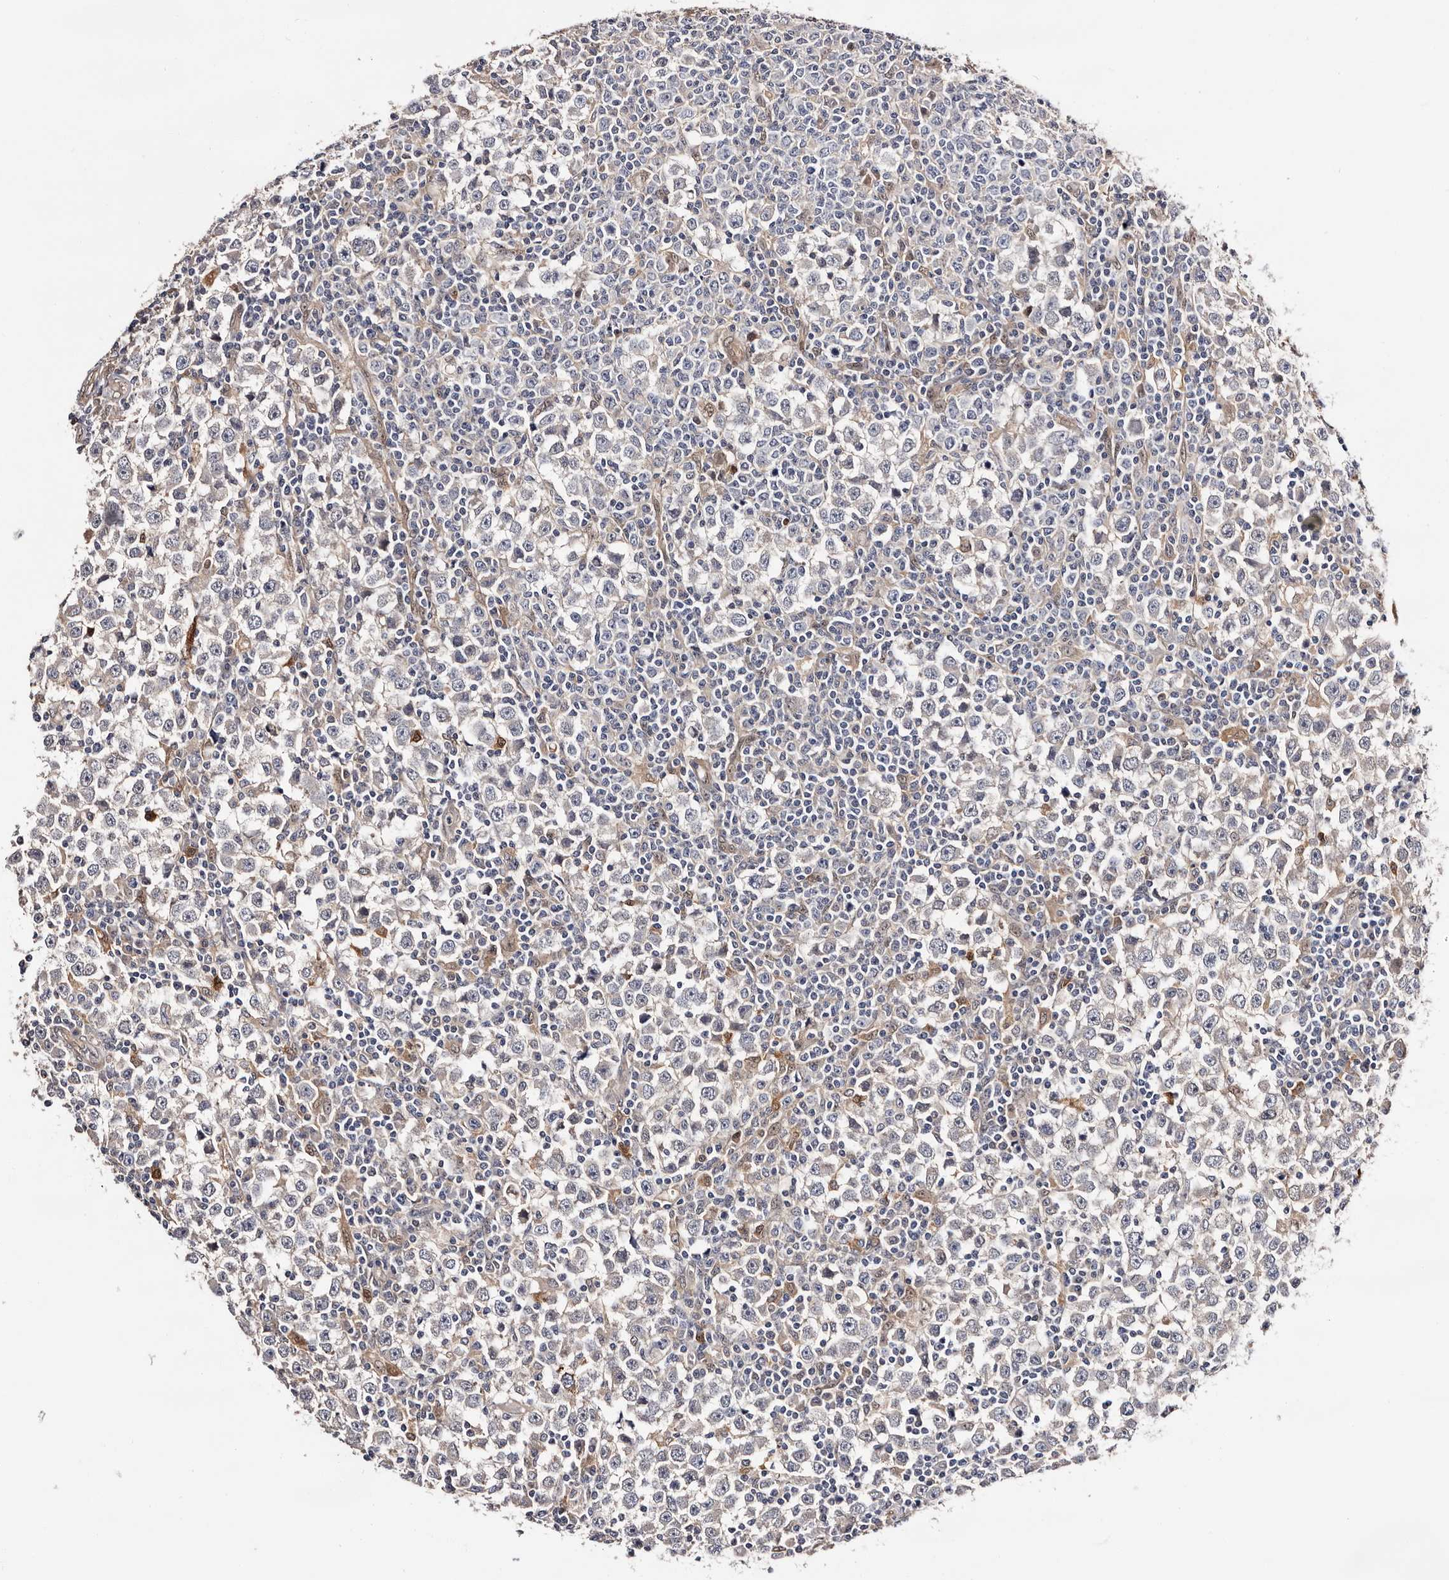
{"staining": {"intensity": "negative", "quantity": "none", "location": "none"}, "tissue": "testis cancer", "cell_type": "Tumor cells", "image_type": "cancer", "snomed": [{"axis": "morphology", "description": "Seminoma, NOS"}, {"axis": "topography", "description": "Testis"}], "caption": "This is an immunohistochemistry (IHC) image of testis cancer. There is no expression in tumor cells.", "gene": "TP53I3", "patient": {"sex": "male", "age": 65}}